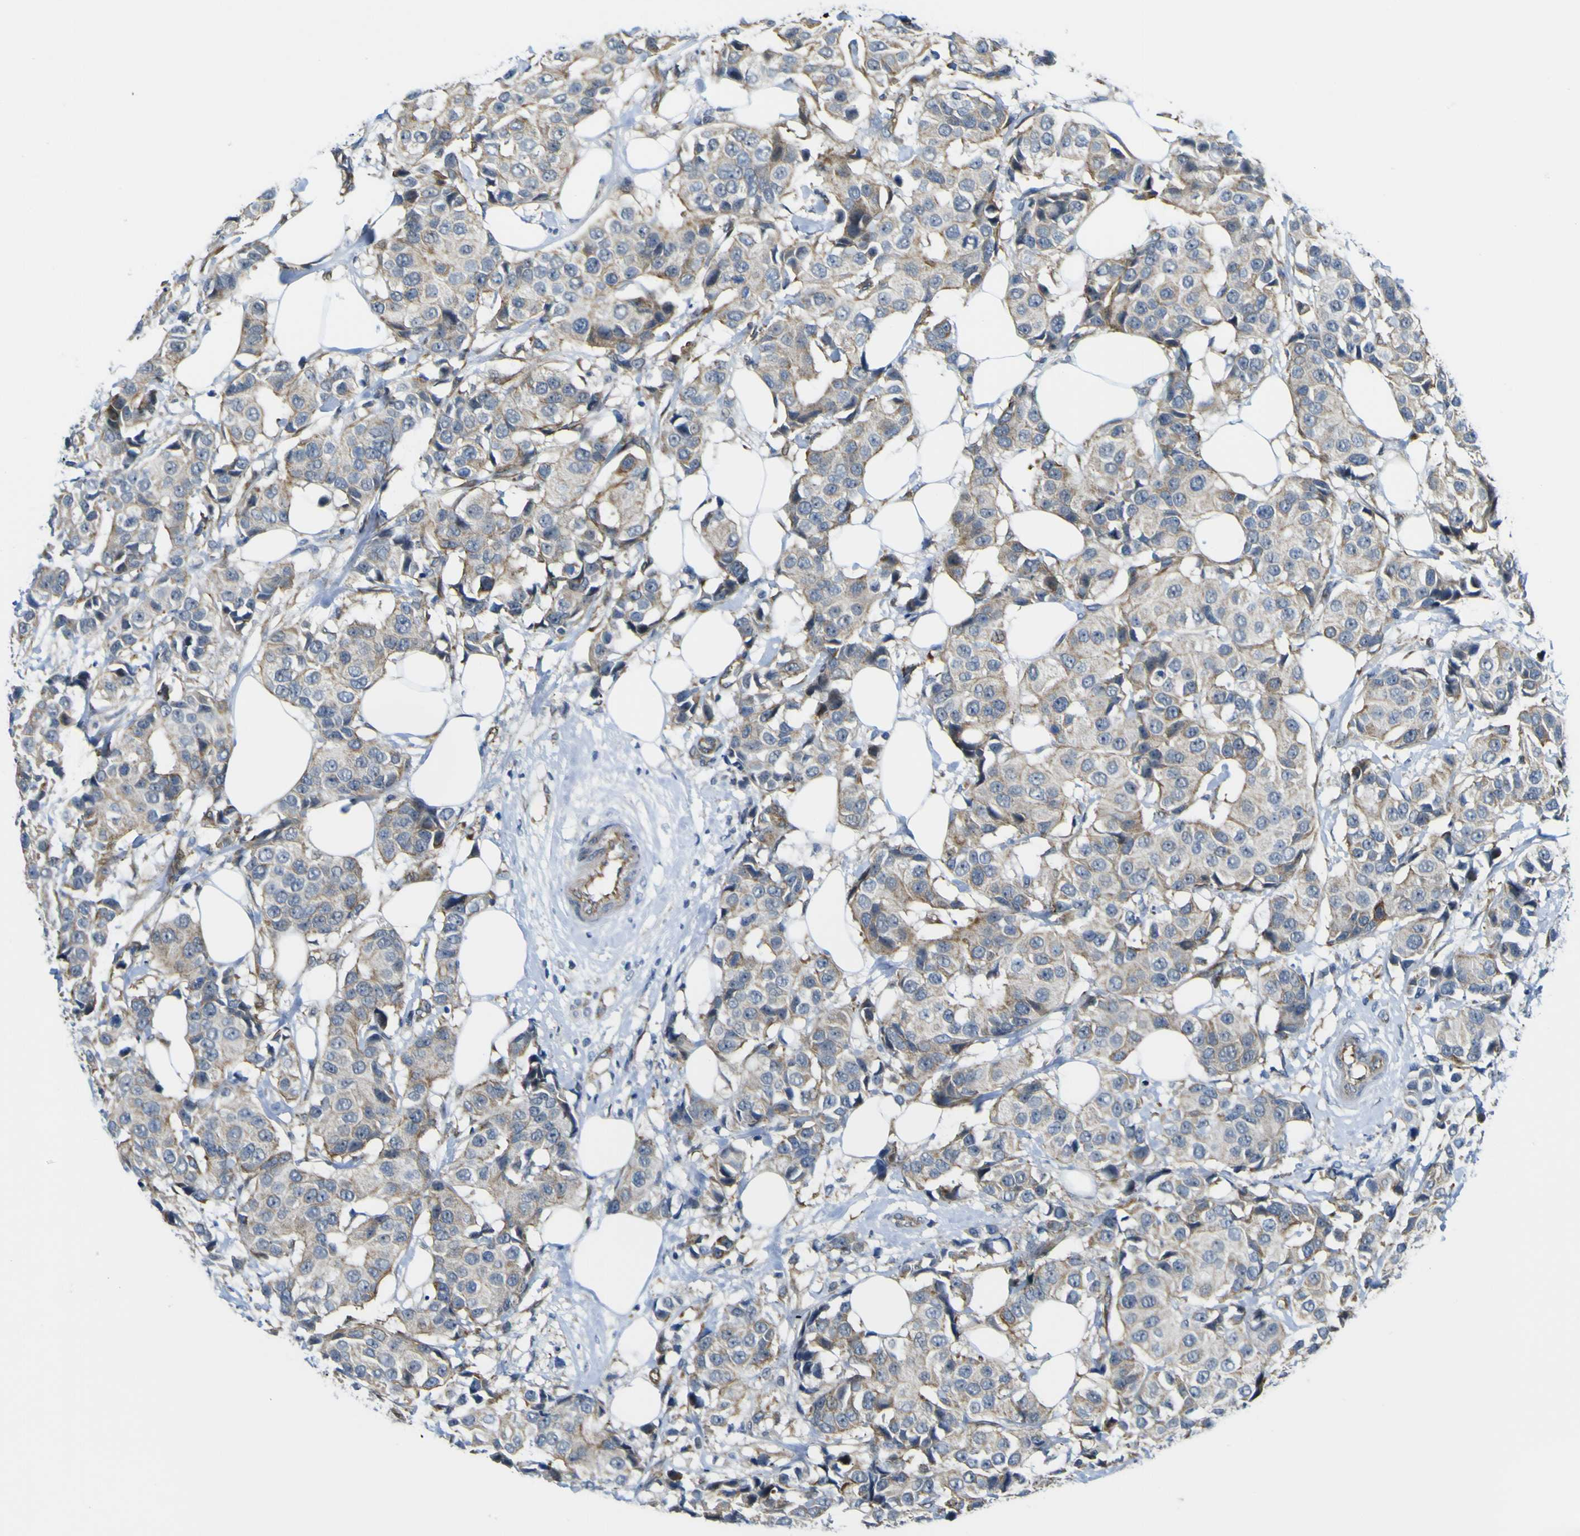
{"staining": {"intensity": "moderate", "quantity": ">75%", "location": "cytoplasmic/membranous"}, "tissue": "breast cancer", "cell_type": "Tumor cells", "image_type": "cancer", "snomed": [{"axis": "morphology", "description": "Normal tissue, NOS"}, {"axis": "morphology", "description": "Duct carcinoma"}, {"axis": "topography", "description": "Breast"}], "caption": "IHC micrograph of human breast cancer (infiltrating ductal carcinoma) stained for a protein (brown), which displays medium levels of moderate cytoplasmic/membranous positivity in about >75% of tumor cells.", "gene": "KDM7A", "patient": {"sex": "female", "age": 39}}